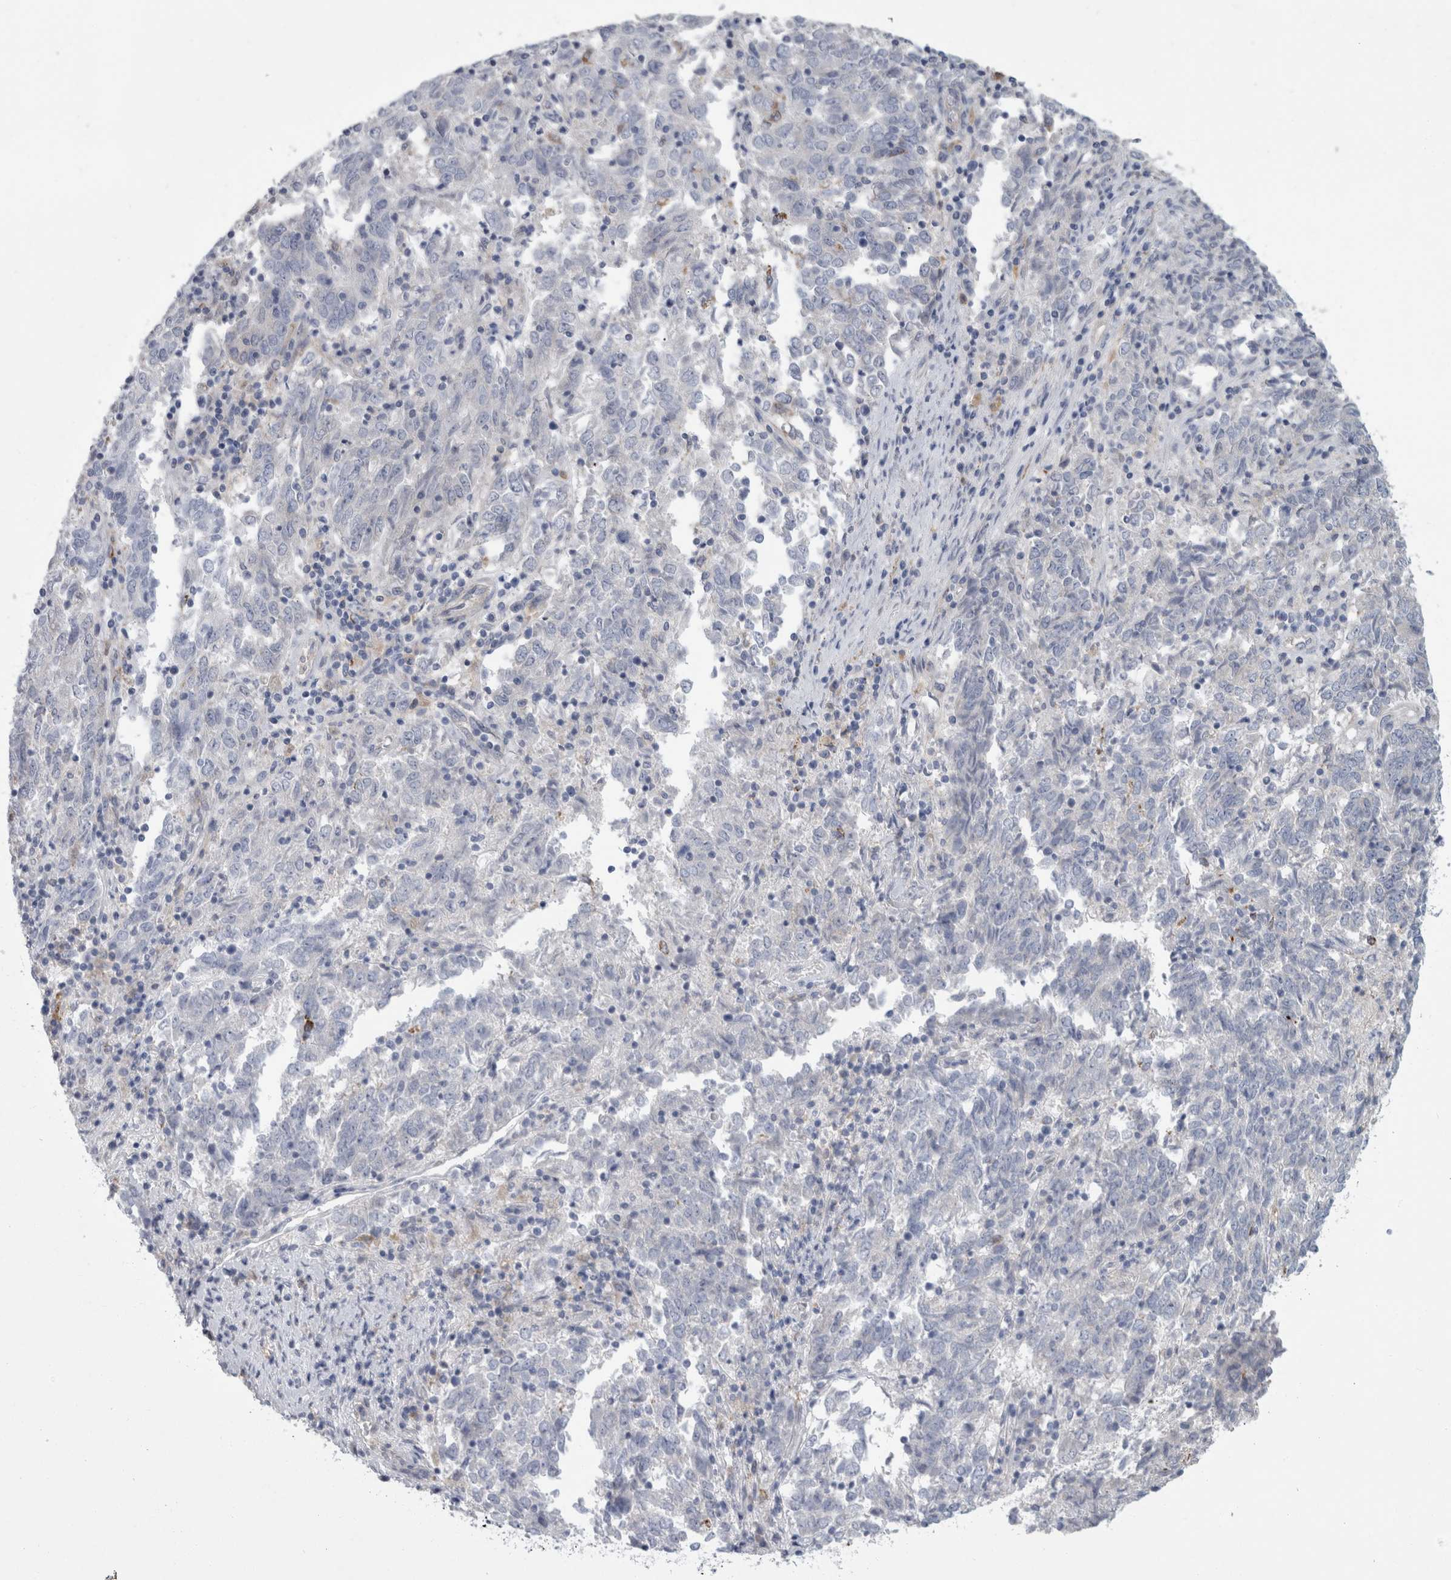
{"staining": {"intensity": "negative", "quantity": "none", "location": "none"}, "tissue": "endometrial cancer", "cell_type": "Tumor cells", "image_type": "cancer", "snomed": [{"axis": "morphology", "description": "Adenocarcinoma, NOS"}, {"axis": "topography", "description": "Endometrium"}], "caption": "This is a image of immunohistochemistry (IHC) staining of adenocarcinoma (endometrial), which shows no expression in tumor cells.", "gene": "GATM", "patient": {"sex": "female", "age": 80}}